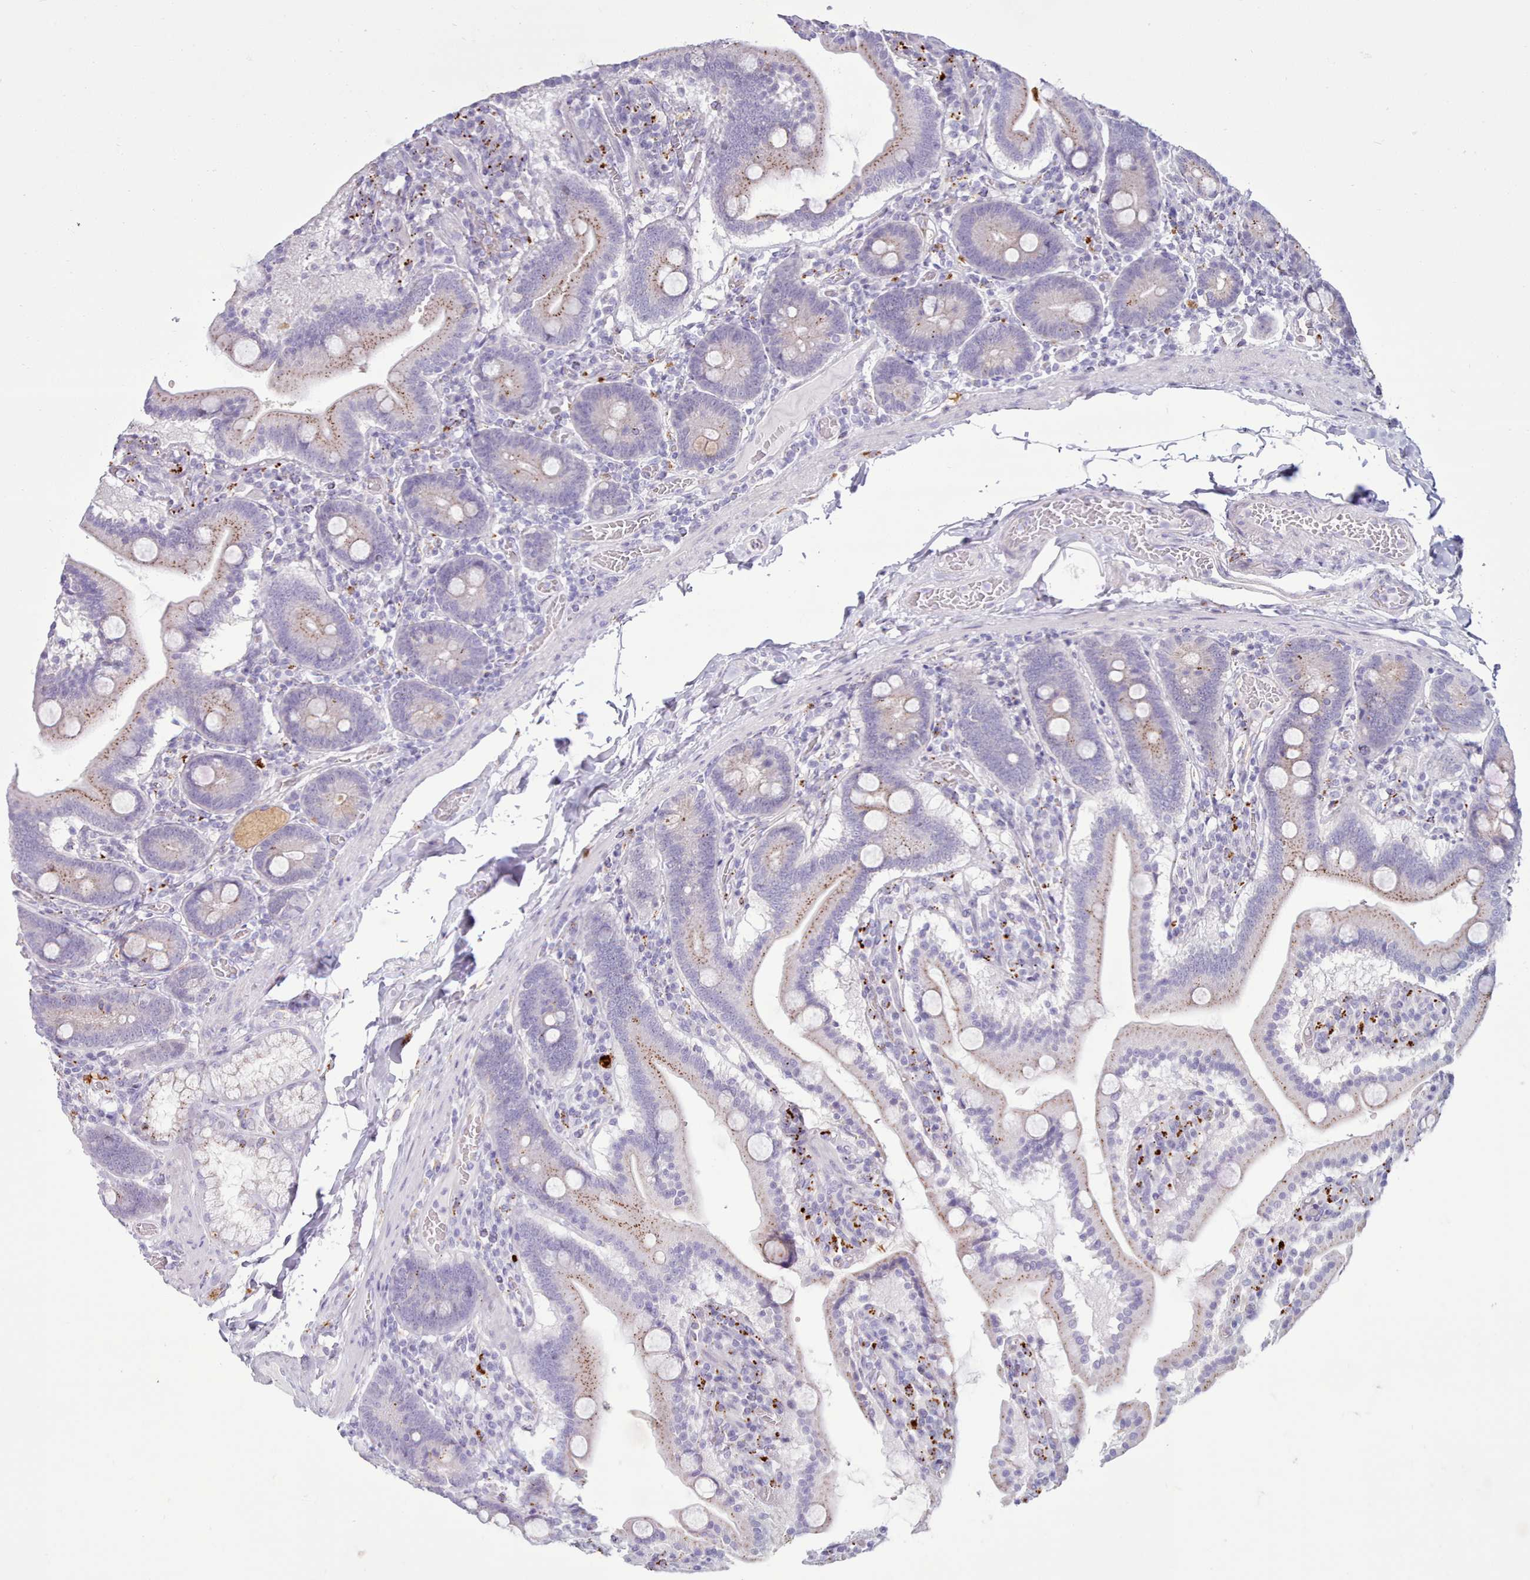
{"staining": {"intensity": "moderate", "quantity": ">75%", "location": "cytoplasmic/membranous"}, "tissue": "duodenum", "cell_type": "Glandular cells", "image_type": "normal", "snomed": [{"axis": "morphology", "description": "Normal tissue, NOS"}, {"axis": "topography", "description": "Duodenum"}], "caption": "Moderate cytoplasmic/membranous protein staining is identified in about >75% of glandular cells in duodenum. The staining was performed using DAB (3,3'-diaminobenzidine) to visualize the protein expression in brown, while the nuclei were stained in blue with hematoxylin (Magnification: 20x).", "gene": "SRD5A1", "patient": {"sex": "male", "age": 55}}